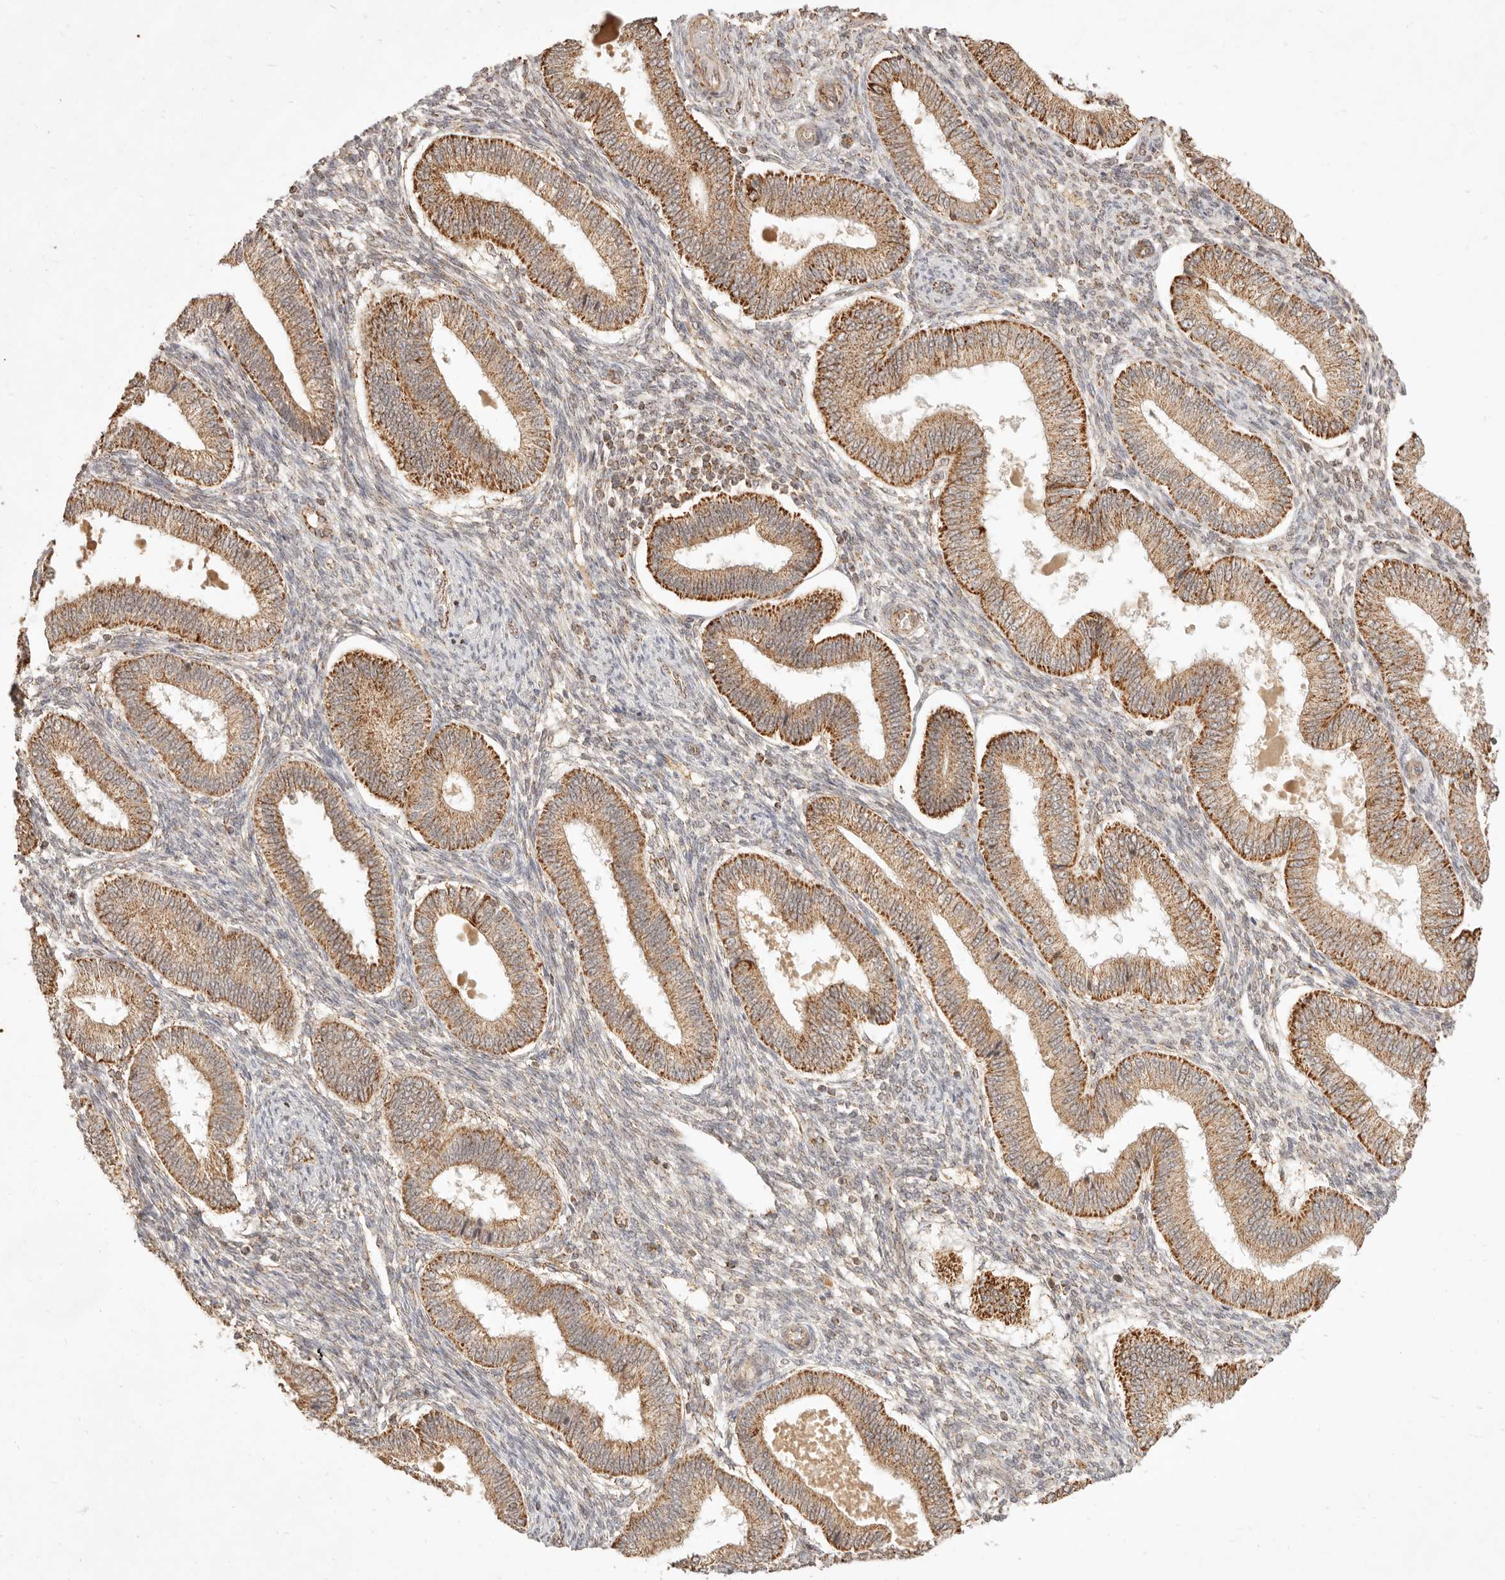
{"staining": {"intensity": "moderate", "quantity": "25%-75%", "location": "cytoplasmic/membranous"}, "tissue": "endometrium", "cell_type": "Cells in endometrial stroma", "image_type": "normal", "snomed": [{"axis": "morphology", "description": "Normal tissue, NOS"}, {"axis": "topography", "description": "Endometrium"}], "caption": "An immunohistochemistry image of normal tissue is shown. Protein staining in brown highlights moderate cytoplasmic/membranous positivity in endometrium within cells in endometrial stroma. The protein is shown in brown color, while the nuclei are stained blue.", "gene": "CPLANE2", "patient": {"sex": "female", "age": 39}}